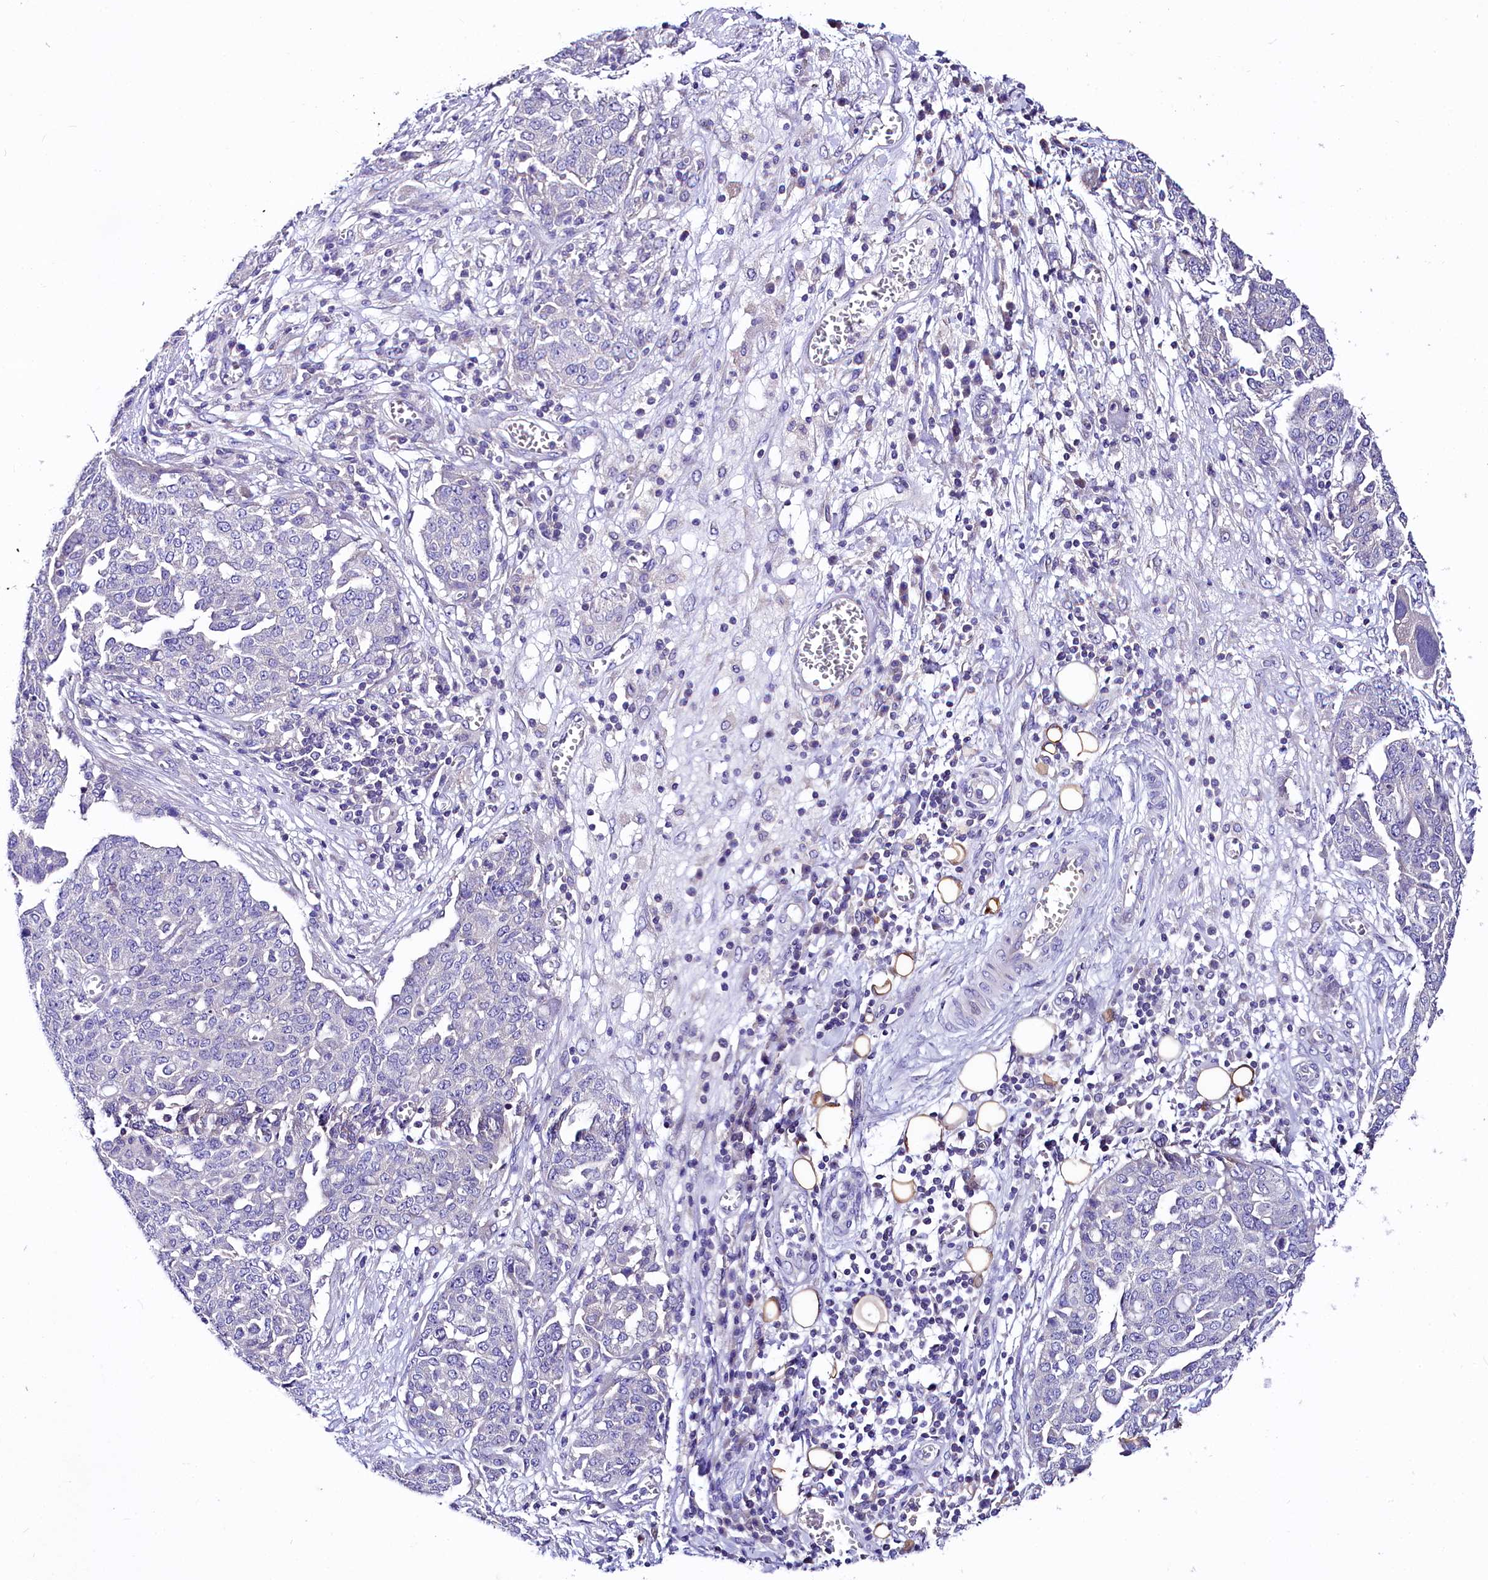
{"staining": {"intensity": "negative", "quantity": "none", "location": "none"}, "tissue": "ovarian cancer", "cell_type": "Tumor cells", "image_type": "cancer", "snomed": [{"axis": "morphology", "description": "Cystadenocarcinoma, serous, NOS"}, {"axis": "topography", "description": "Soft tissue"}, {"axis": "topography", "description": "Ovary"}], "caption": "This is an immunohistochemistry image of human ovarian cancer. There is no positivity in tumor cells.", "gene": "ABHD5", "patient": {"sex": "female", "age": 57}}